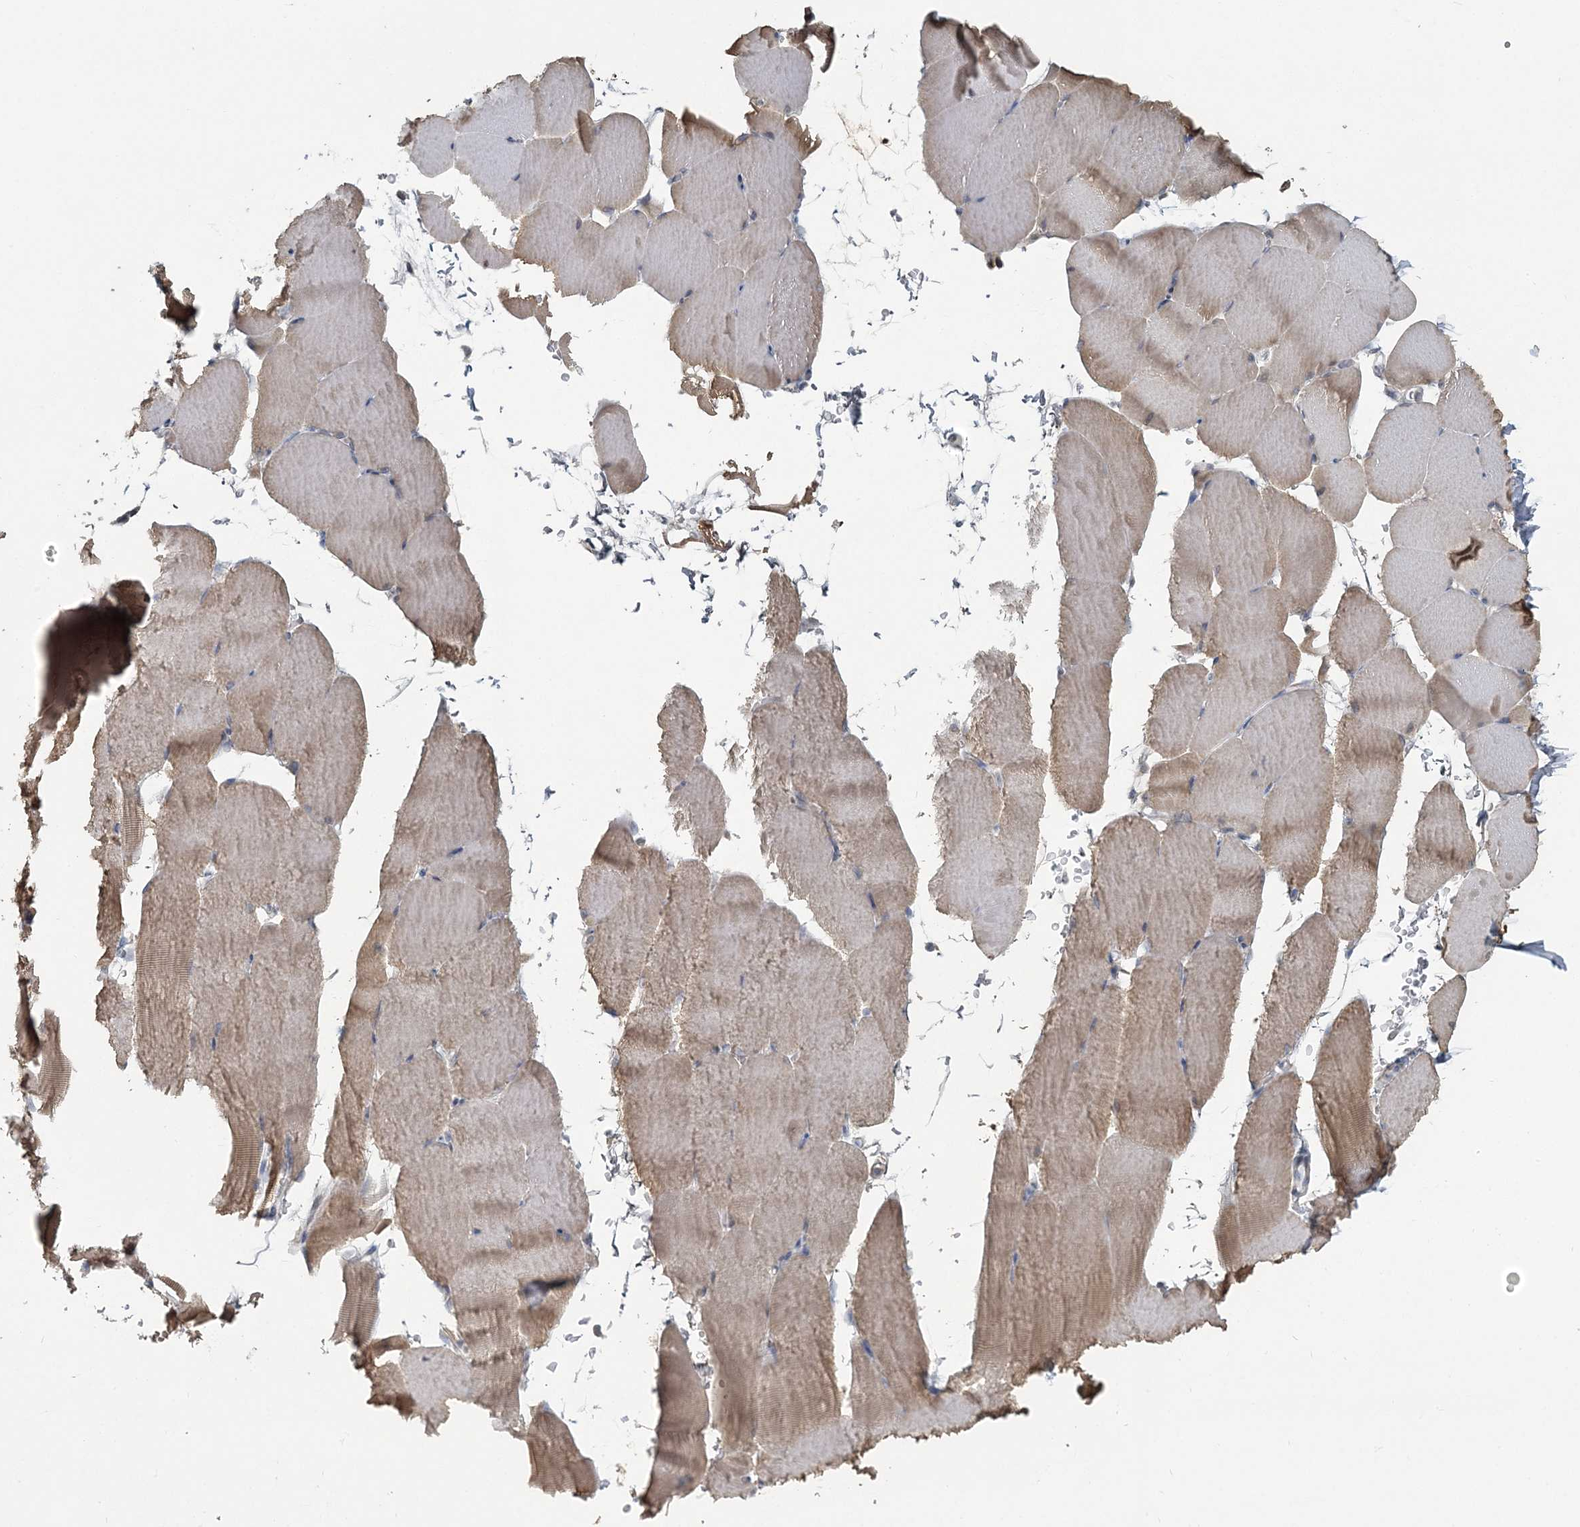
{"staining": {"intensity": "weak", "quantity": "25%-75%", "location": "cytoplasmic/membranous"}, "tissue": "skeletal muscle", "cell_type": "Myocytes", "image_type": "normal", "snomed": [{"axis": "morphology", "description": "Normal tissue, NOS"}, {"axis": "topography", "description": "Skeletal muscle"}, {"axis": "topography", "description": "Parathyroid gland"}], "caption": "The immunohistochemical stain highlights weak cytoplasmic/membranous expression in myocytes of unremarkable skeletal muscle. (DAB (3,3'-diaminobenzidine) IHC, brown staining for protein, blue staining for nuclei).", "gene": "CMBL", "patient": {"sex": "female", "age": 37}}